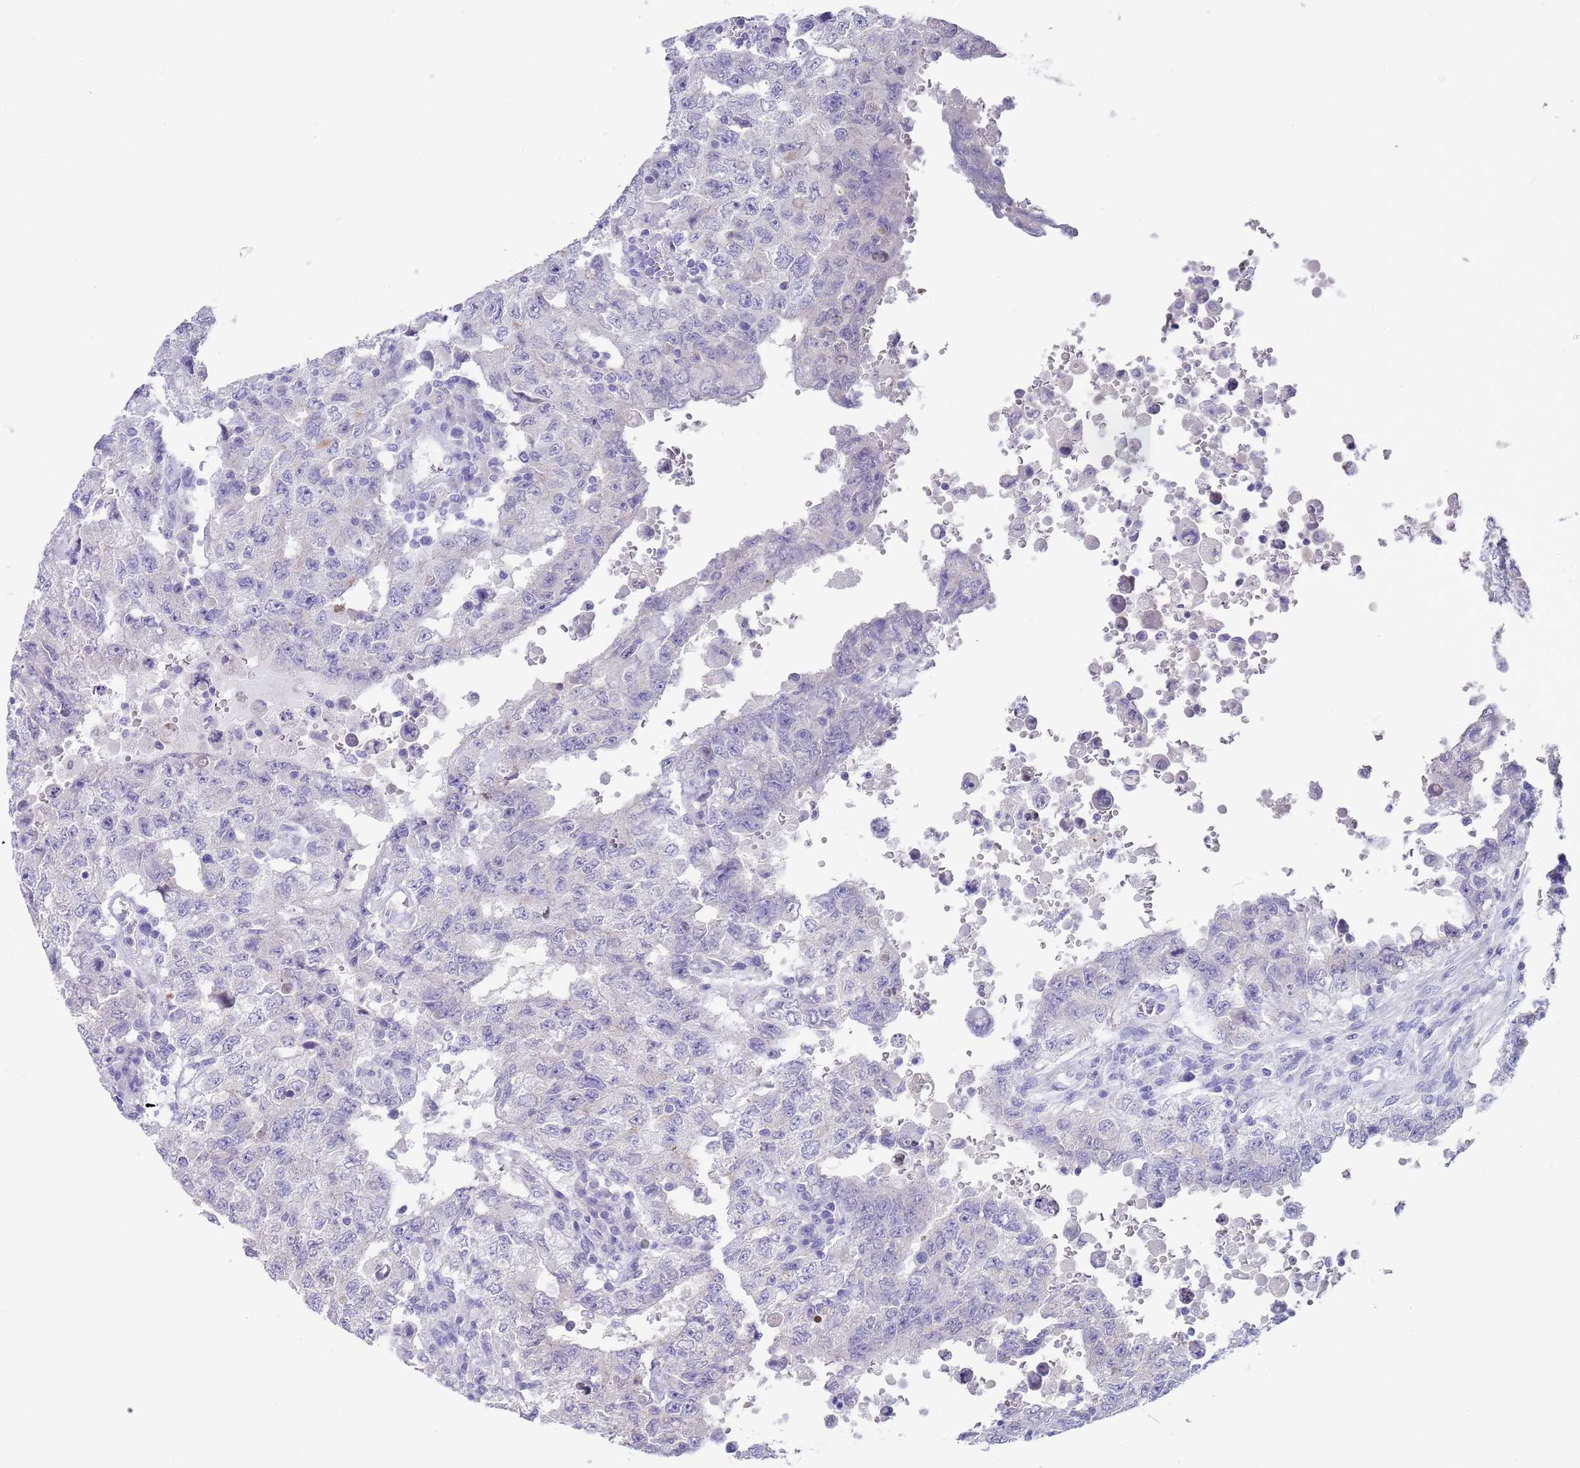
{"staining": {"intensity": "negative", "quantity": "none", "location": "none"}, "tissue": "testis cancer", "cell_type": "Tumor cells", "image_type": "cancer", "snomed": [{"axis": "morphology", "description": "Carcinoma, Embryonal, NOS"}, {"axis": "topography", "description": "Testis"}], "caption": "IHC image of neoplastic tissue: human embryonal carcinoma (testis) stained with DAB (3,3'-diaminobenzidine) demonstrates no significant protein expression in tumor cells. Brightfield microscopy of immunohistochemistry stained with DAB (brown) and hematoxylin (blue), captured at high magnification.", "gene": "SPIRE2", "patient": {"sex": "male", "age": 26}}